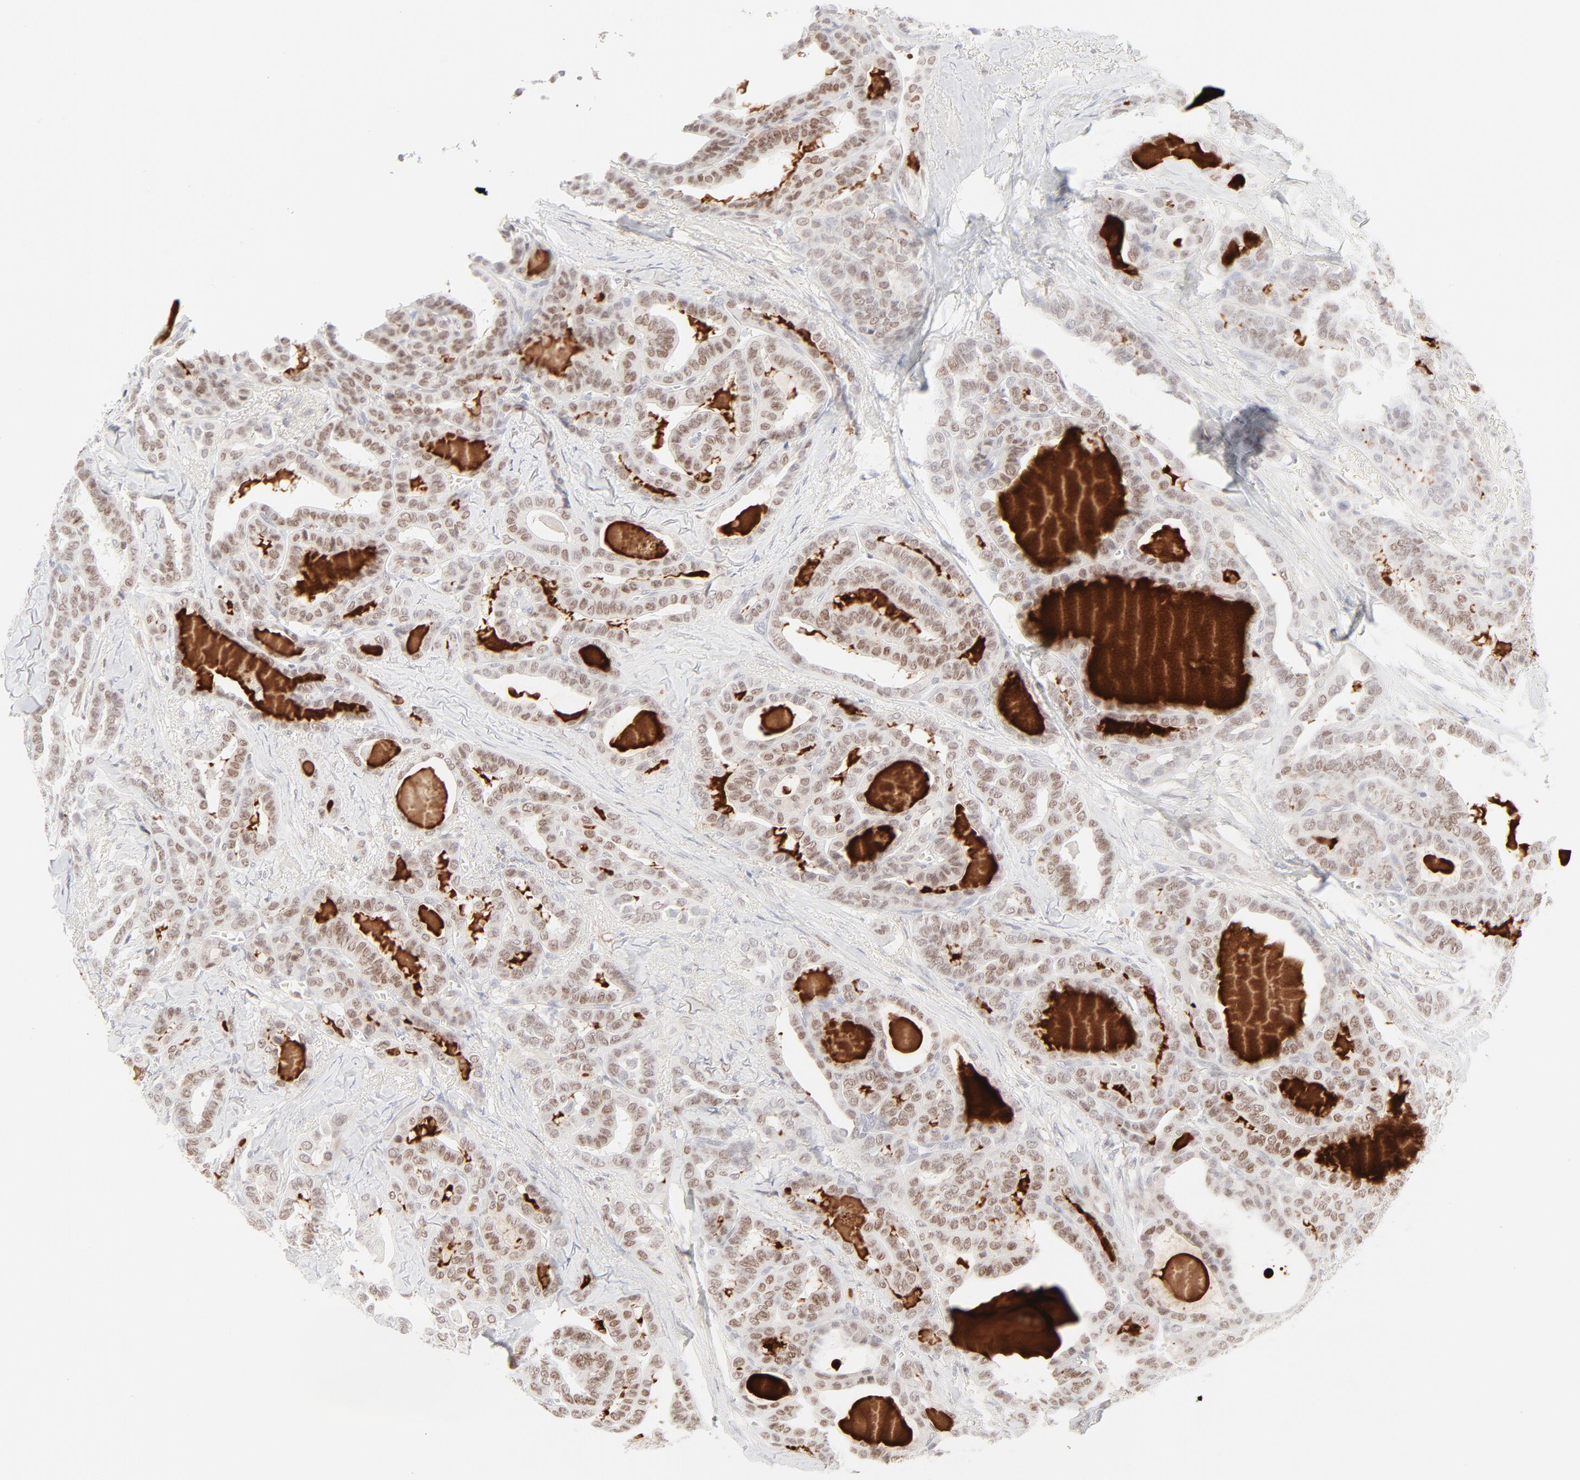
{"staining": {"intensity": "moderate", "quantity": ">75%", "location": "nuclear"}, "tissue": "thyroid cancer", "cell_type": "Tumor cells", "image_type": "cancer", "snomed": [{"axis": "morphology", "description": "Carcinoma, NOS"}, {"axis": "topography", "description": "Thyroid gland"}], "caption": "Brown immunohistochemical staining in human thyroid cancer exhibits moderate nuclear positivity in about >75% of tumor cells. (brown staining indicates protein expression, while blue staining denotes nuclei).", "gene": "PRKCB", "patient": {"sex": "female", "age": 91}}